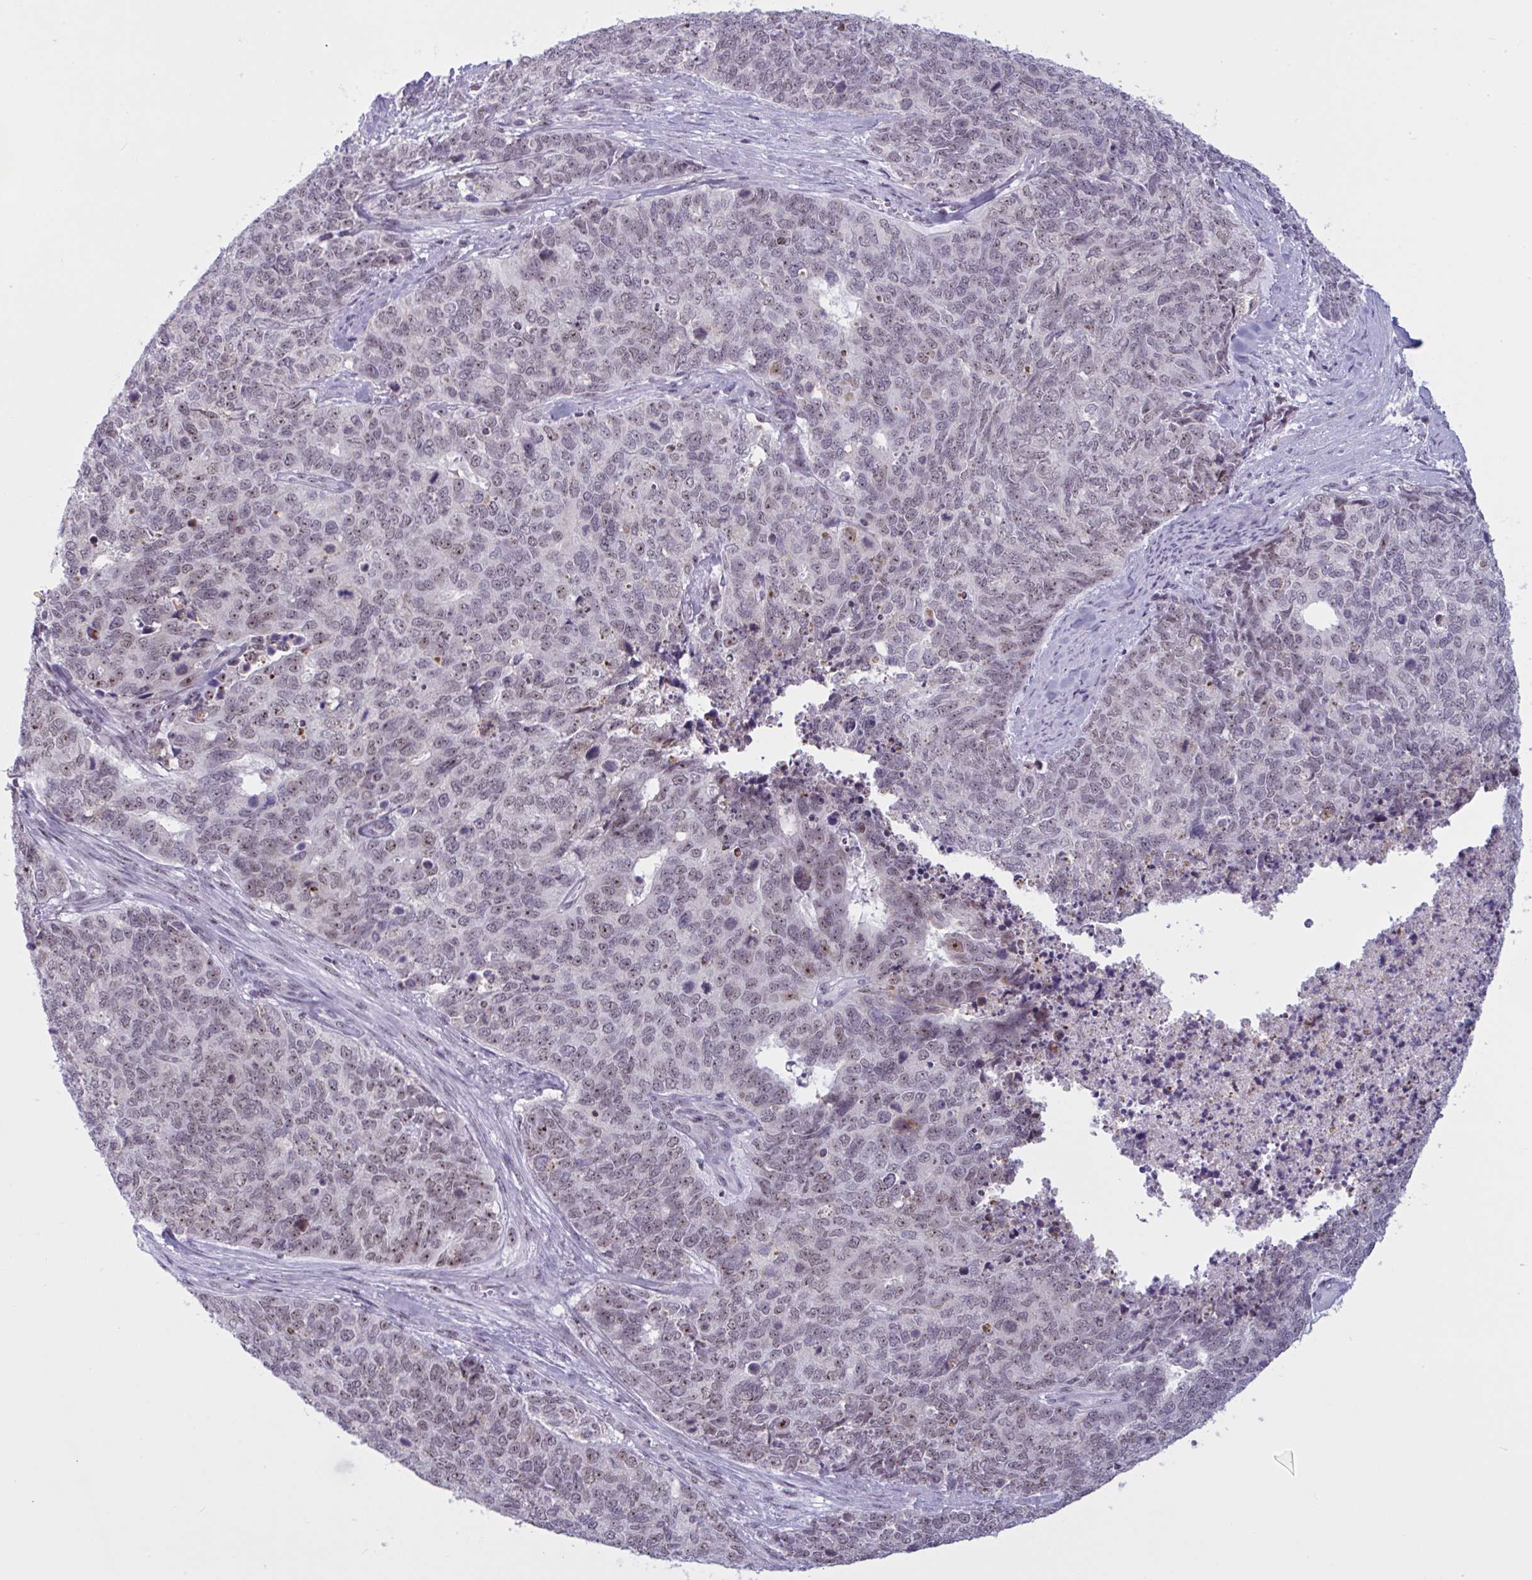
{"staining": {"intensity": "weak", "quantity": ">75%", "location": "nuclear"}, "tissue": "cervical cancer", "cell_type": "Tumor cells", "image_type": "cancer", "snomed": [{"axis": "morphology", "description": "Adenocarcinoma, NOS"}, {"axis": "topography", "description": "Cervix"}], "caption": "Cervical adenocarcinoma was stained to show a protein in brown. There is low levels of weak nuclear positivity in approximately >75% of tumor cells. Using DAB (brown) and hematoxylin (blue) stains, captured at high magnification using brightfield microscopy.", "gene": "TGM6", "patient": {"sex": "female", "age": 63}}